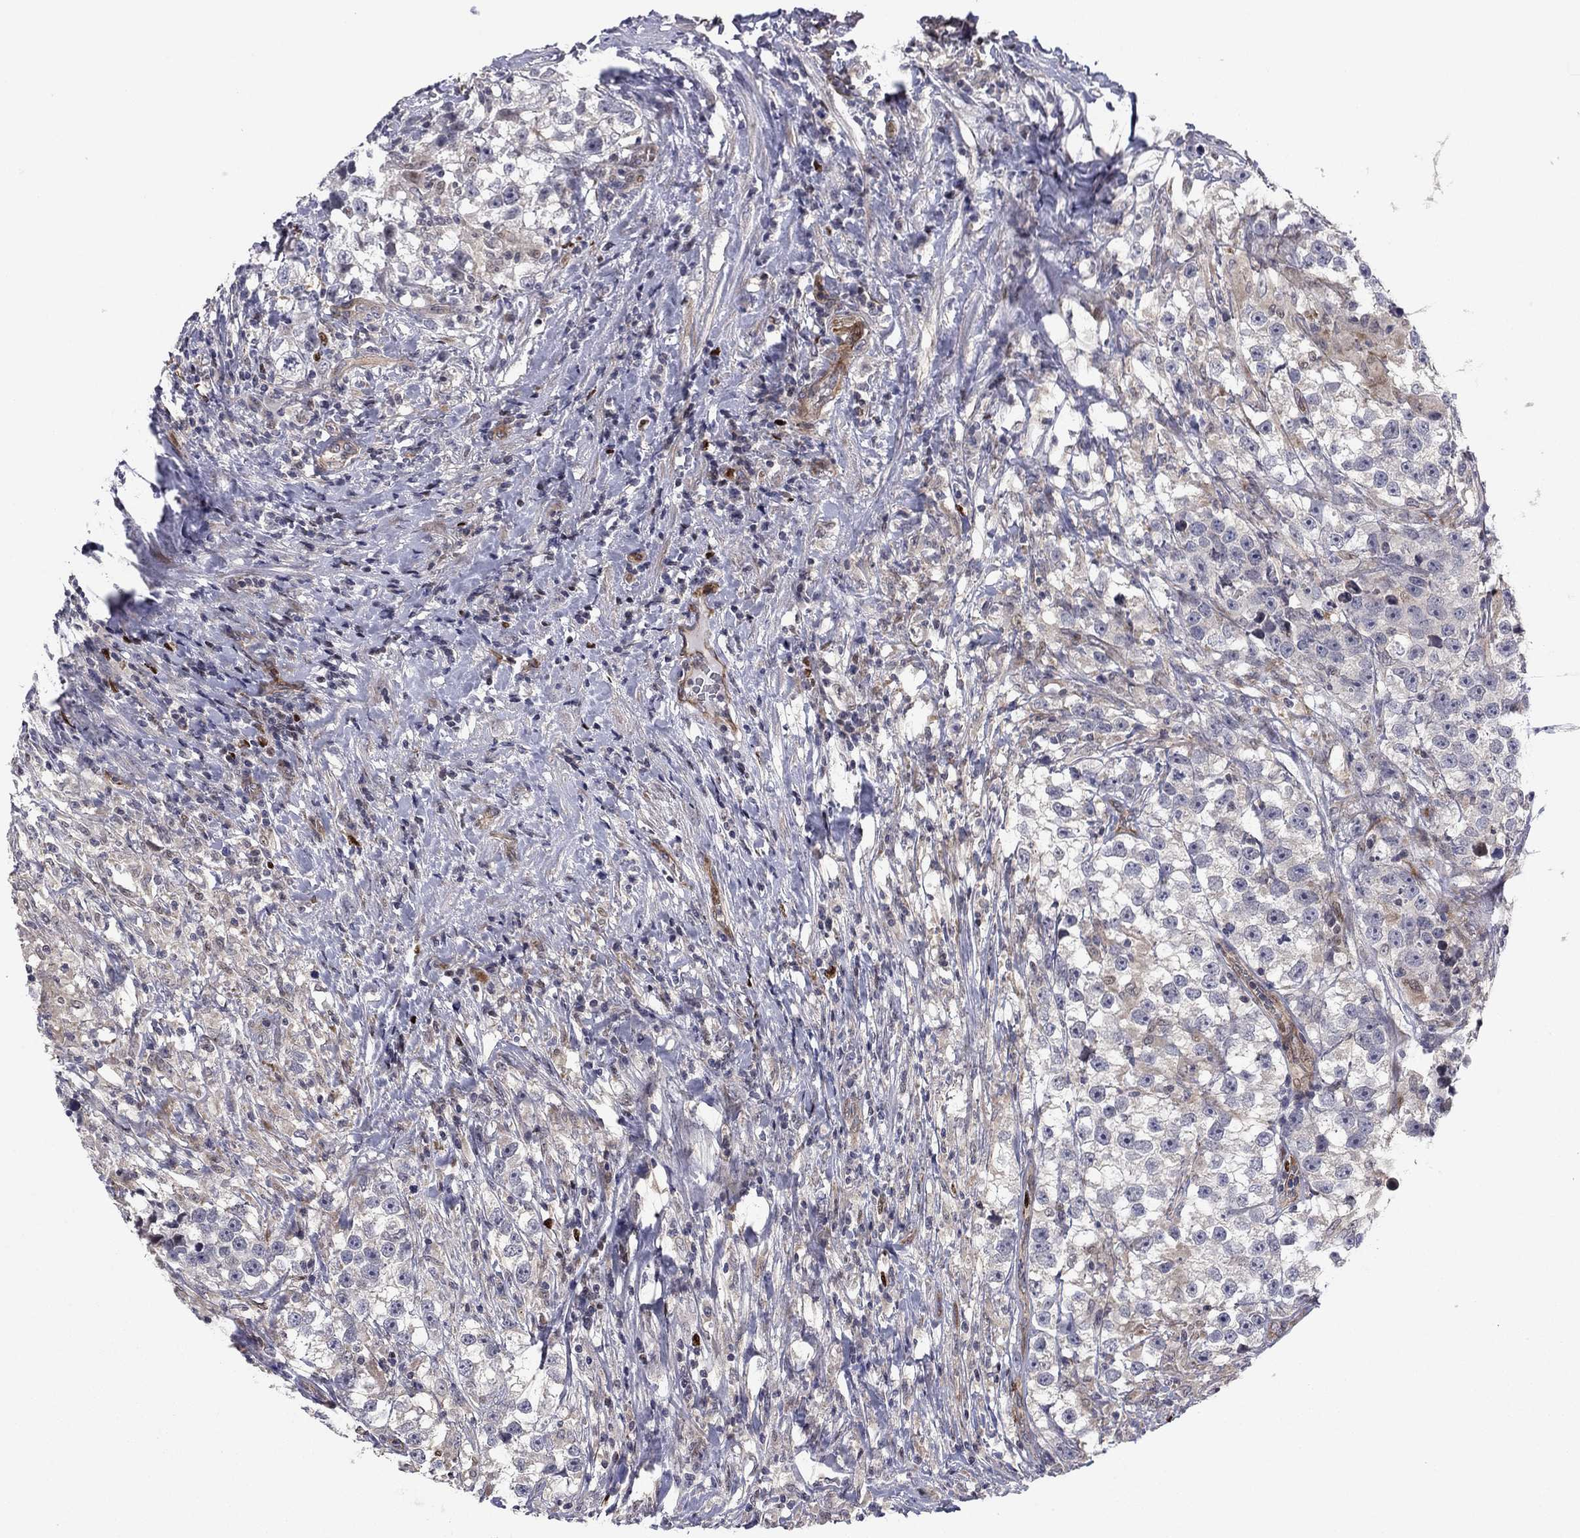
{"staining": {"intensity": "weak", "quantity": "25%-75%", "location": "cytoplasmic/membranous"}, "tissue": "testis cancer", "cell_type": "Tumor cells", "image_type": "cancer", "snomed": [{"axis": "morphology", "description": "Seminoma, NOS"}, {"axis": "topography", "description": "Testis"}], "caption": "High-power microscopy captured an immunohistochemistry photomicrograph of testis seminoma, revealing weak cytoplasmic/membranous positivity in approximately 25%-75% of tumor cells.", "gene": "BCL11A", "patient": {"sex": "male", "age": 46}}